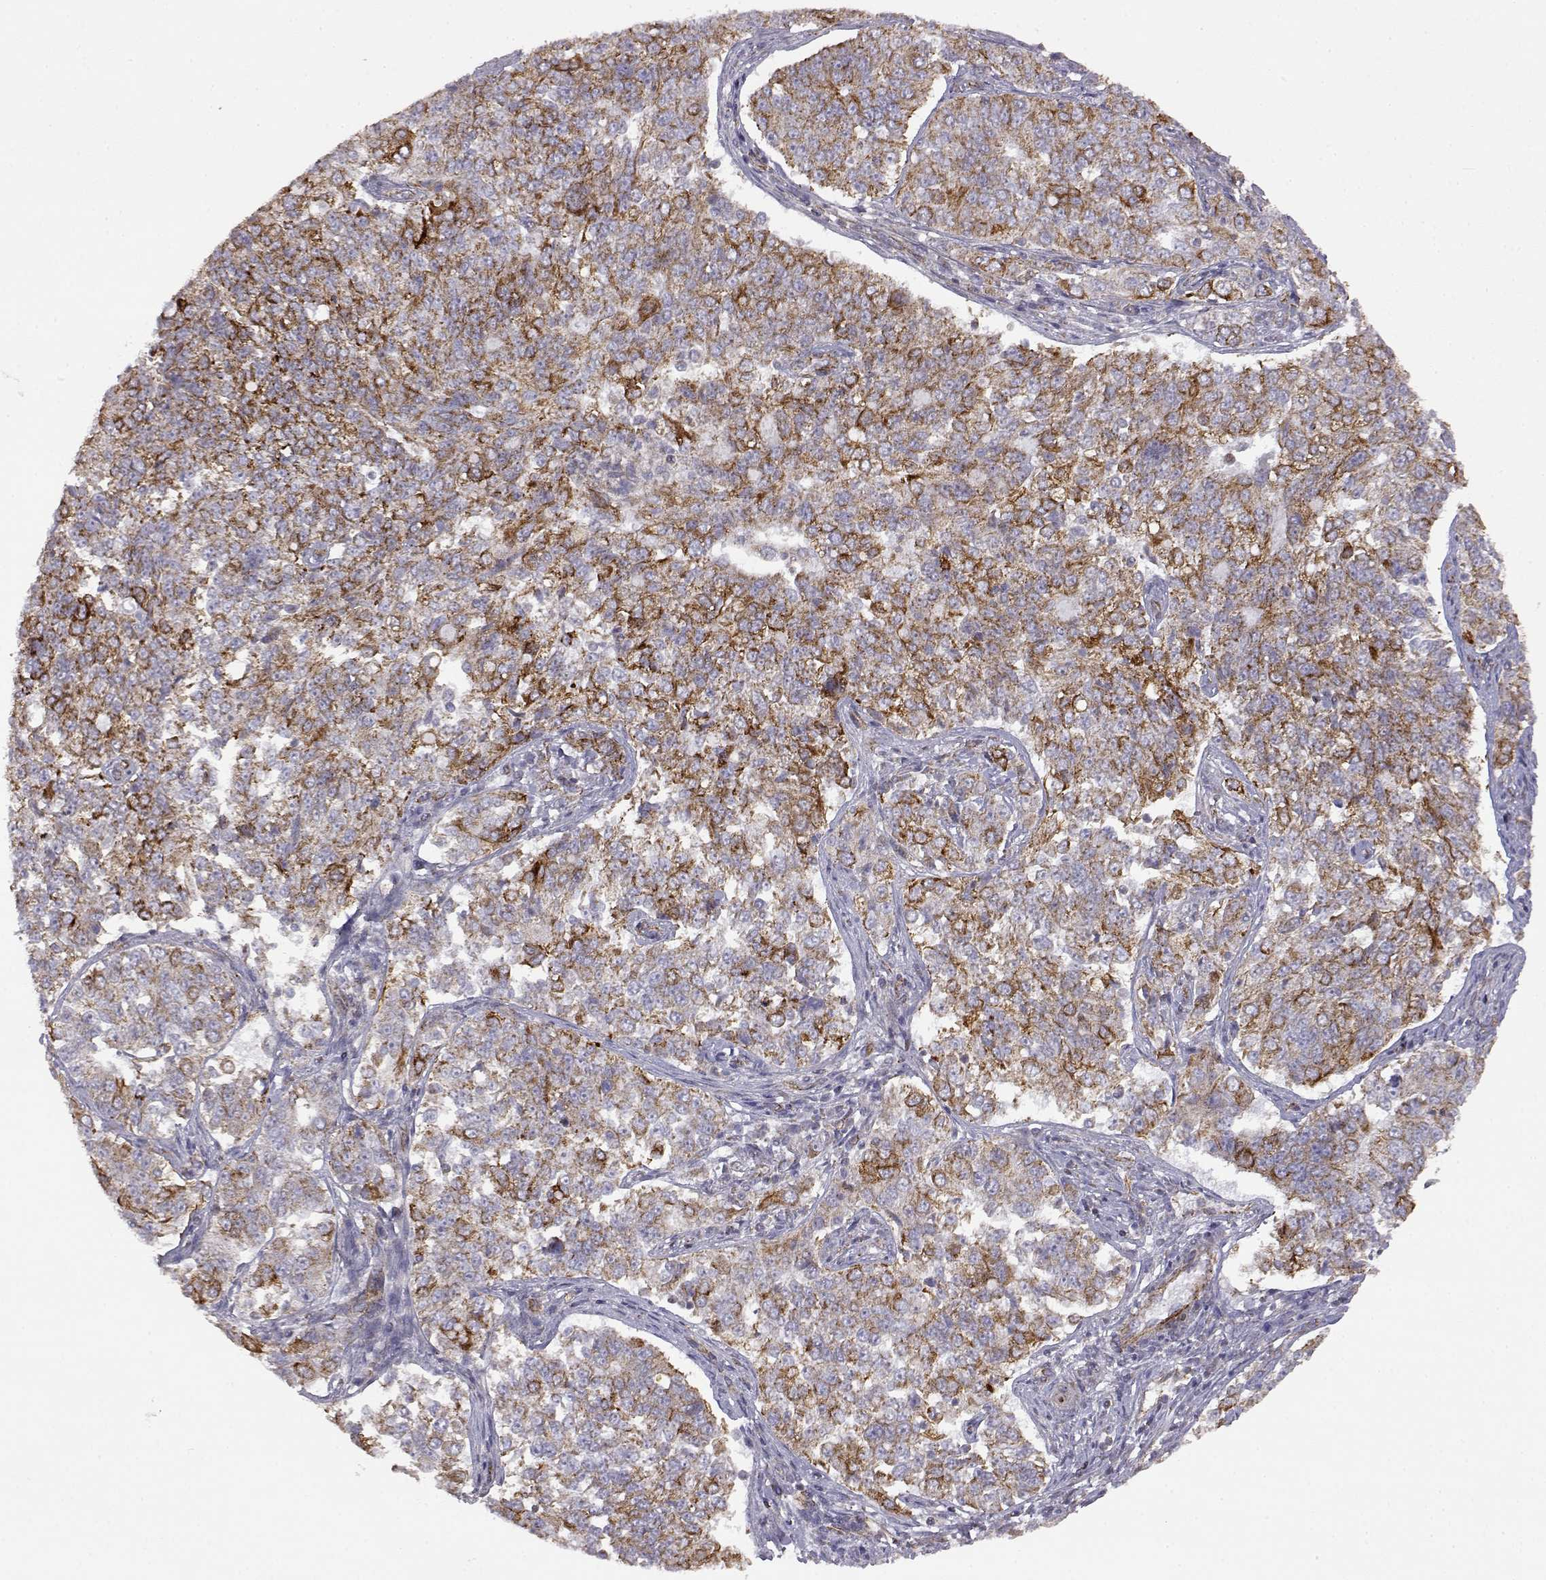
{"staining": {"intensity": "moderate", "quantity": "25%-75%", "location": "cytoplasmic/membranous"}, "tissue": "endometrial cancer", "cell_type": "Tumor cells", "image_type": "cancer", "snomed": [{"axis": "morphology", "description": "Adenocarcinoma, NOS"}, {"axis": "topography", "description": "Endometrium"}], "caption": "IHC histopathology image of neoplastic tissue: endometrial adenocarcinoma stained using IHC demonstrates medium levels of moderate protein expression localized specifically in the cytoplasmic/membranous of tumor cells, appearing as a cytoplasmic/membranous brown color.", "gene": "DDC", "patient": {"sex": "female", "age": 43}}